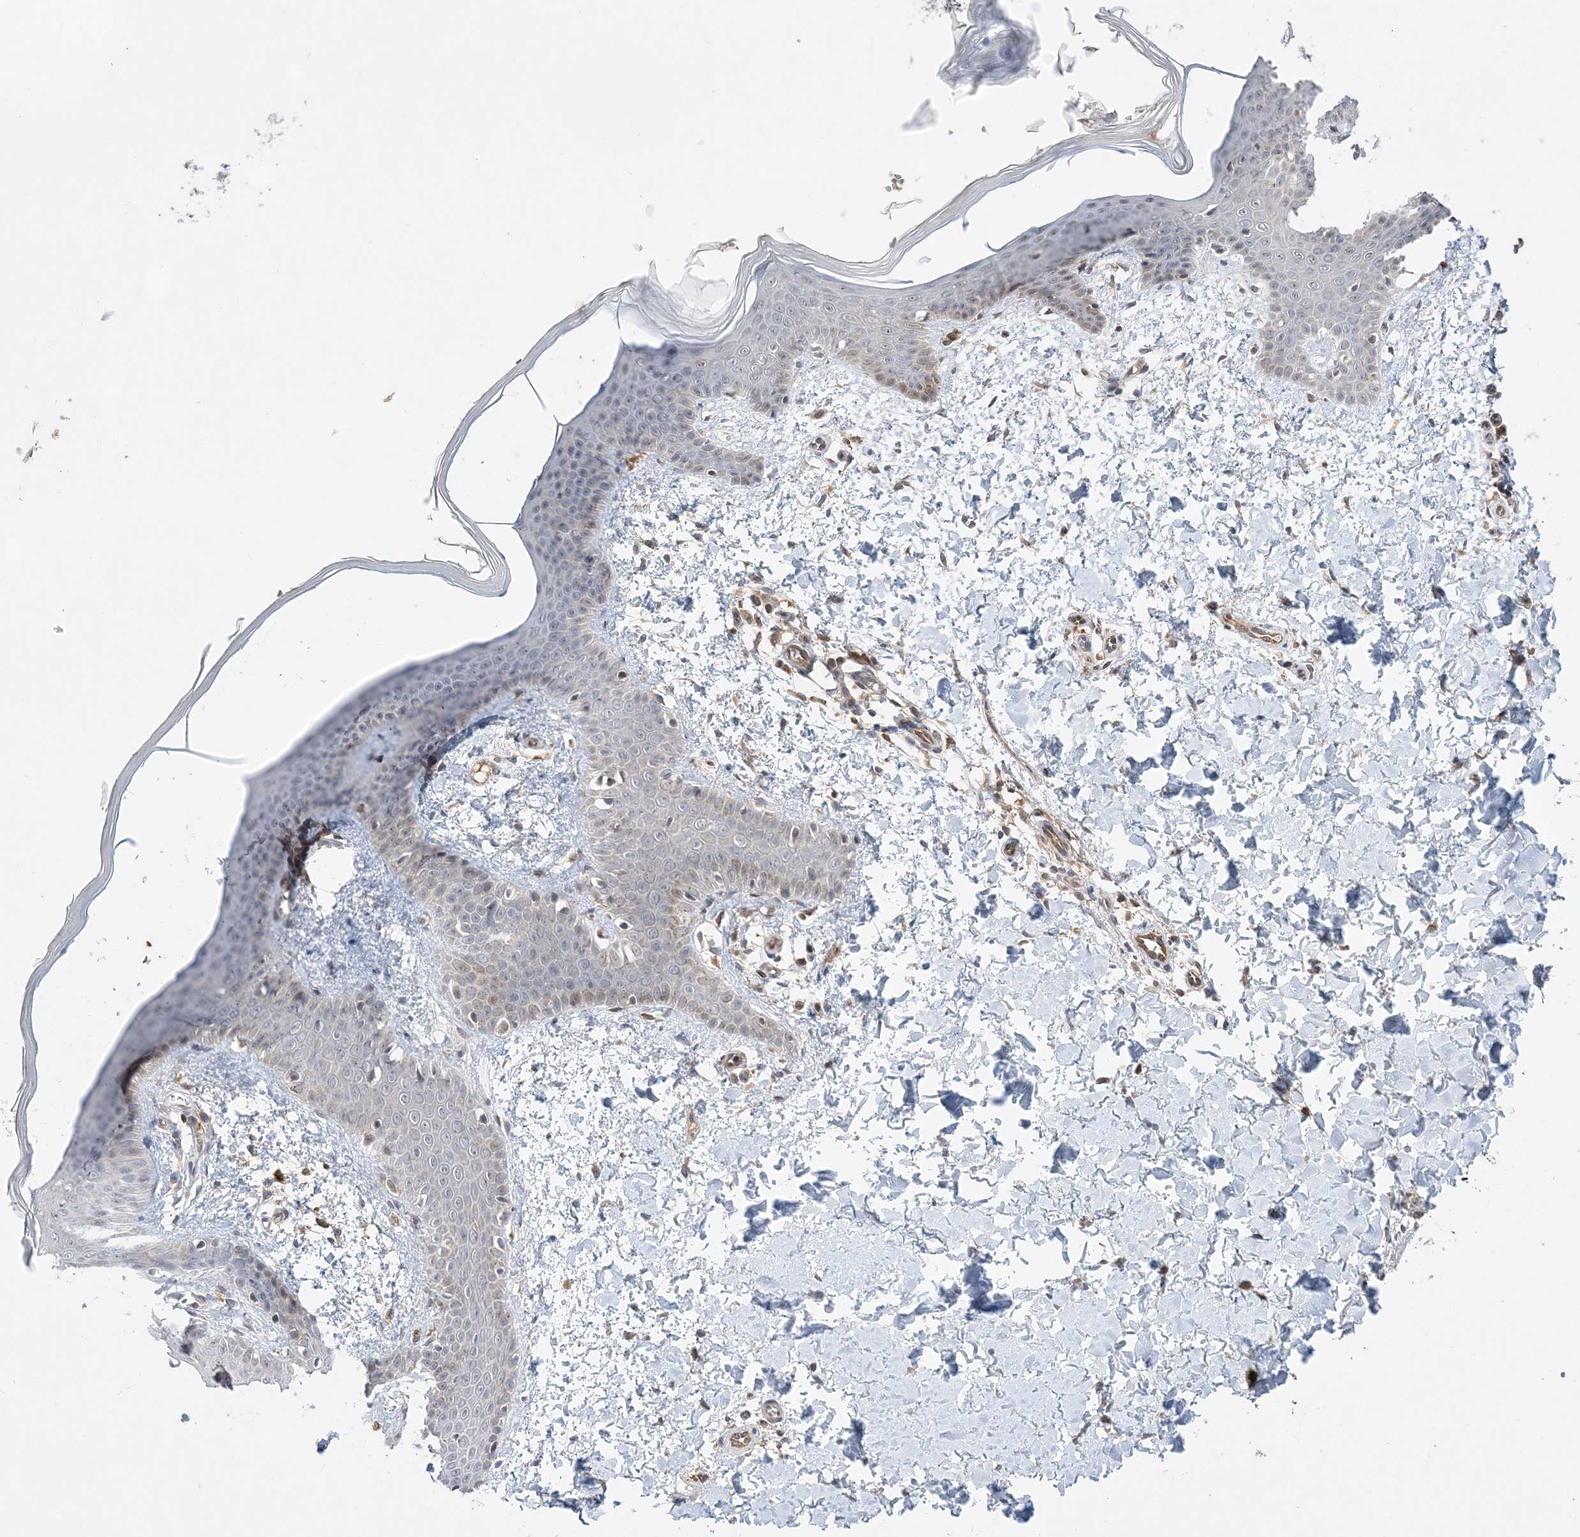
{"staining": {"intensity": "weak", "quantity": ">75%", "location": "cytoplasmic/membranous"}, "tissue": "skin", "cell_type": "Fibroblasts", "image_type": "normal", "snomed": [{"axis": "morphology", "description": "Normal tissue, NOS"}, {"axis": "topography", "description": "Skin"}], "caption": "Immunohistochemical staining of benign human skin shows >75% levels of weak cytoplasmic/membranous protein expression in approximately >75% of fibroblasts.", "gene": "TMEM132B", "patient": {"sex": "male", "age": 36}}